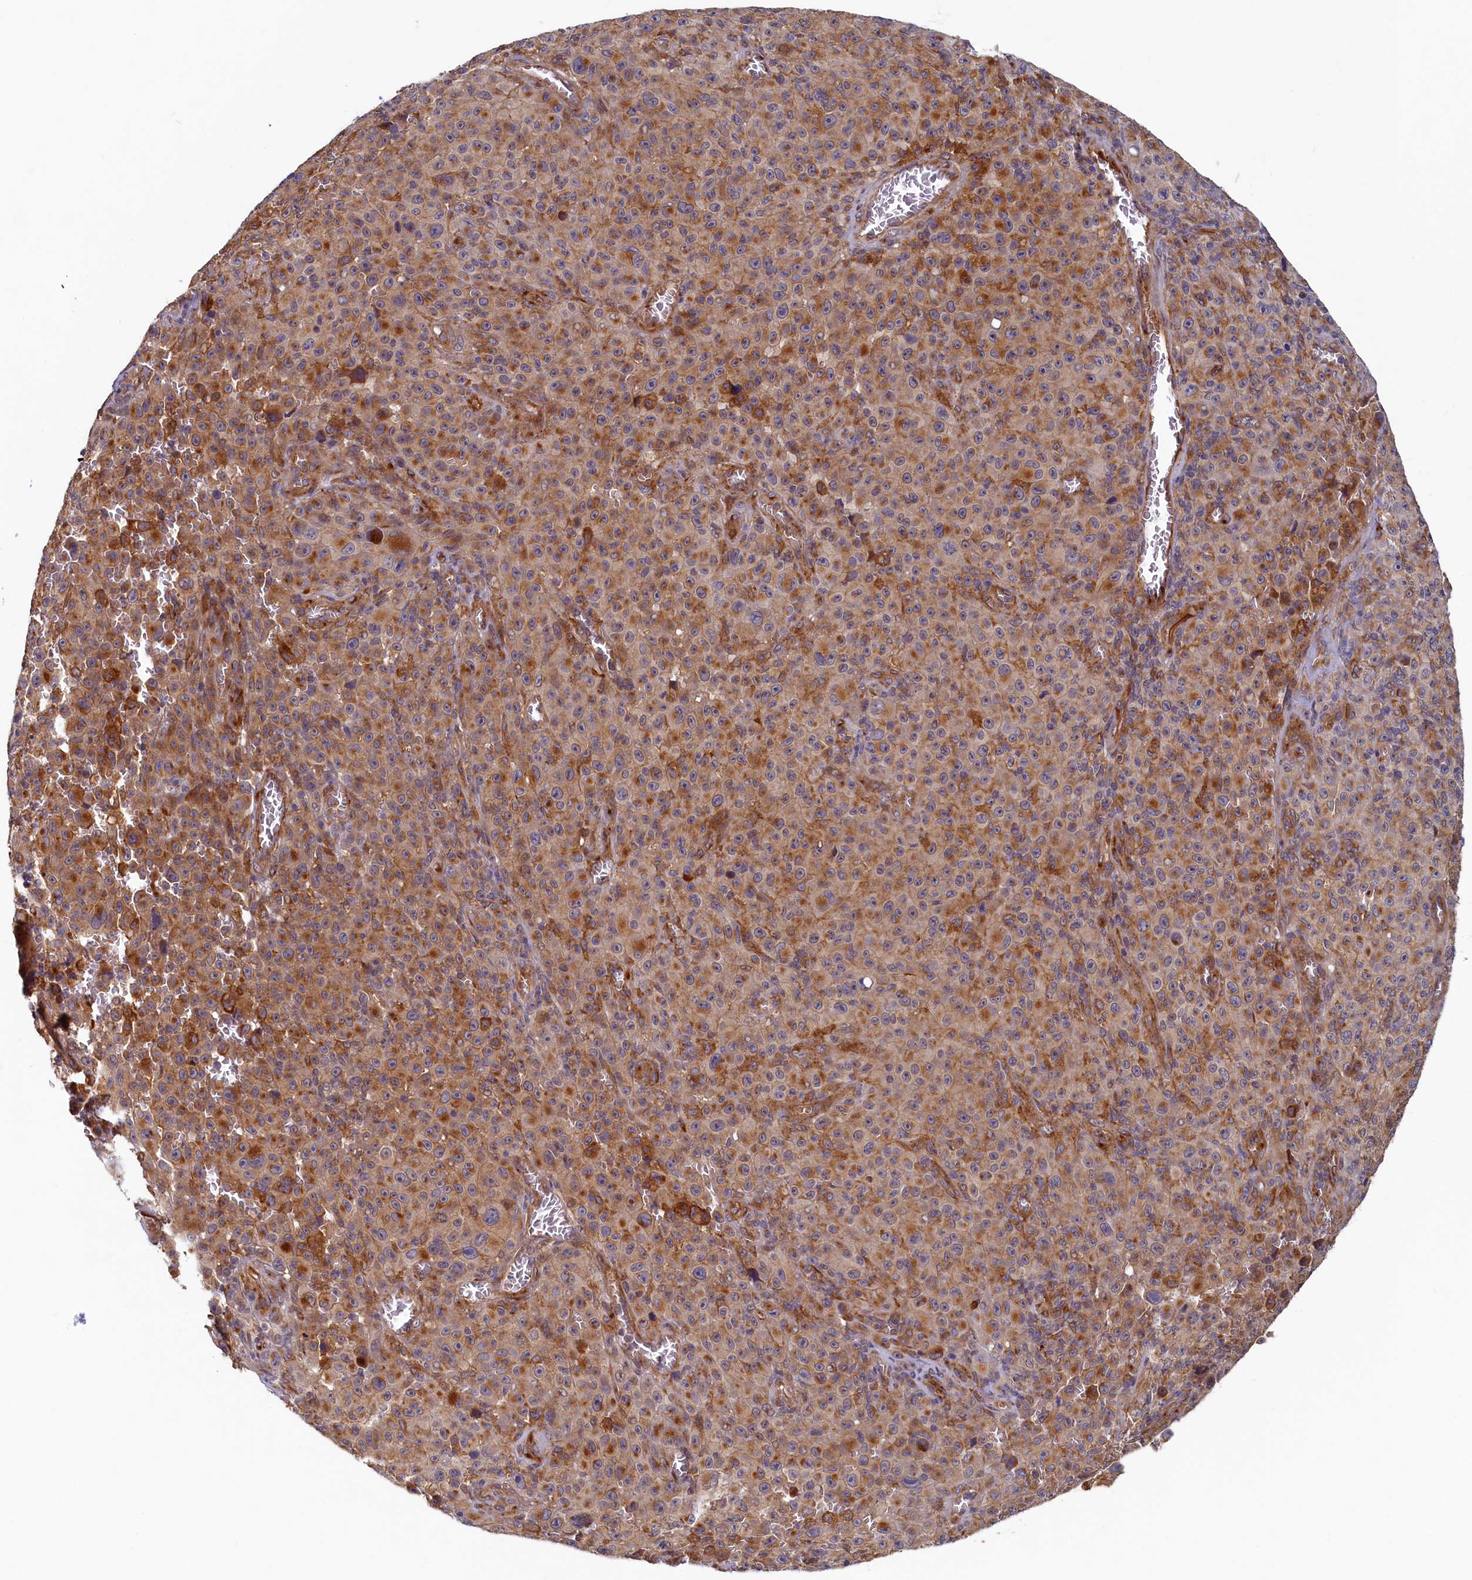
{"staining": {"intensity": "moderate", "quantity": ">75%", "location": "cytoplasmic/membranous"}, "tissue": "melanoma", "cell_type": "Tumor cells", "image_type": "cancer", "snomed": [{"axis": "morphology", "description": "Malignant melanoma, NOS"}, {"axis": "topography", "description": "Skin"}], "caption": "This is an image of IHC staining of melanoma, which shows moderate positivity in the cytoplasmic/membranous of tumor cells.", "gene": "STX12", "patient": {"sex": "female", "age": 82}}